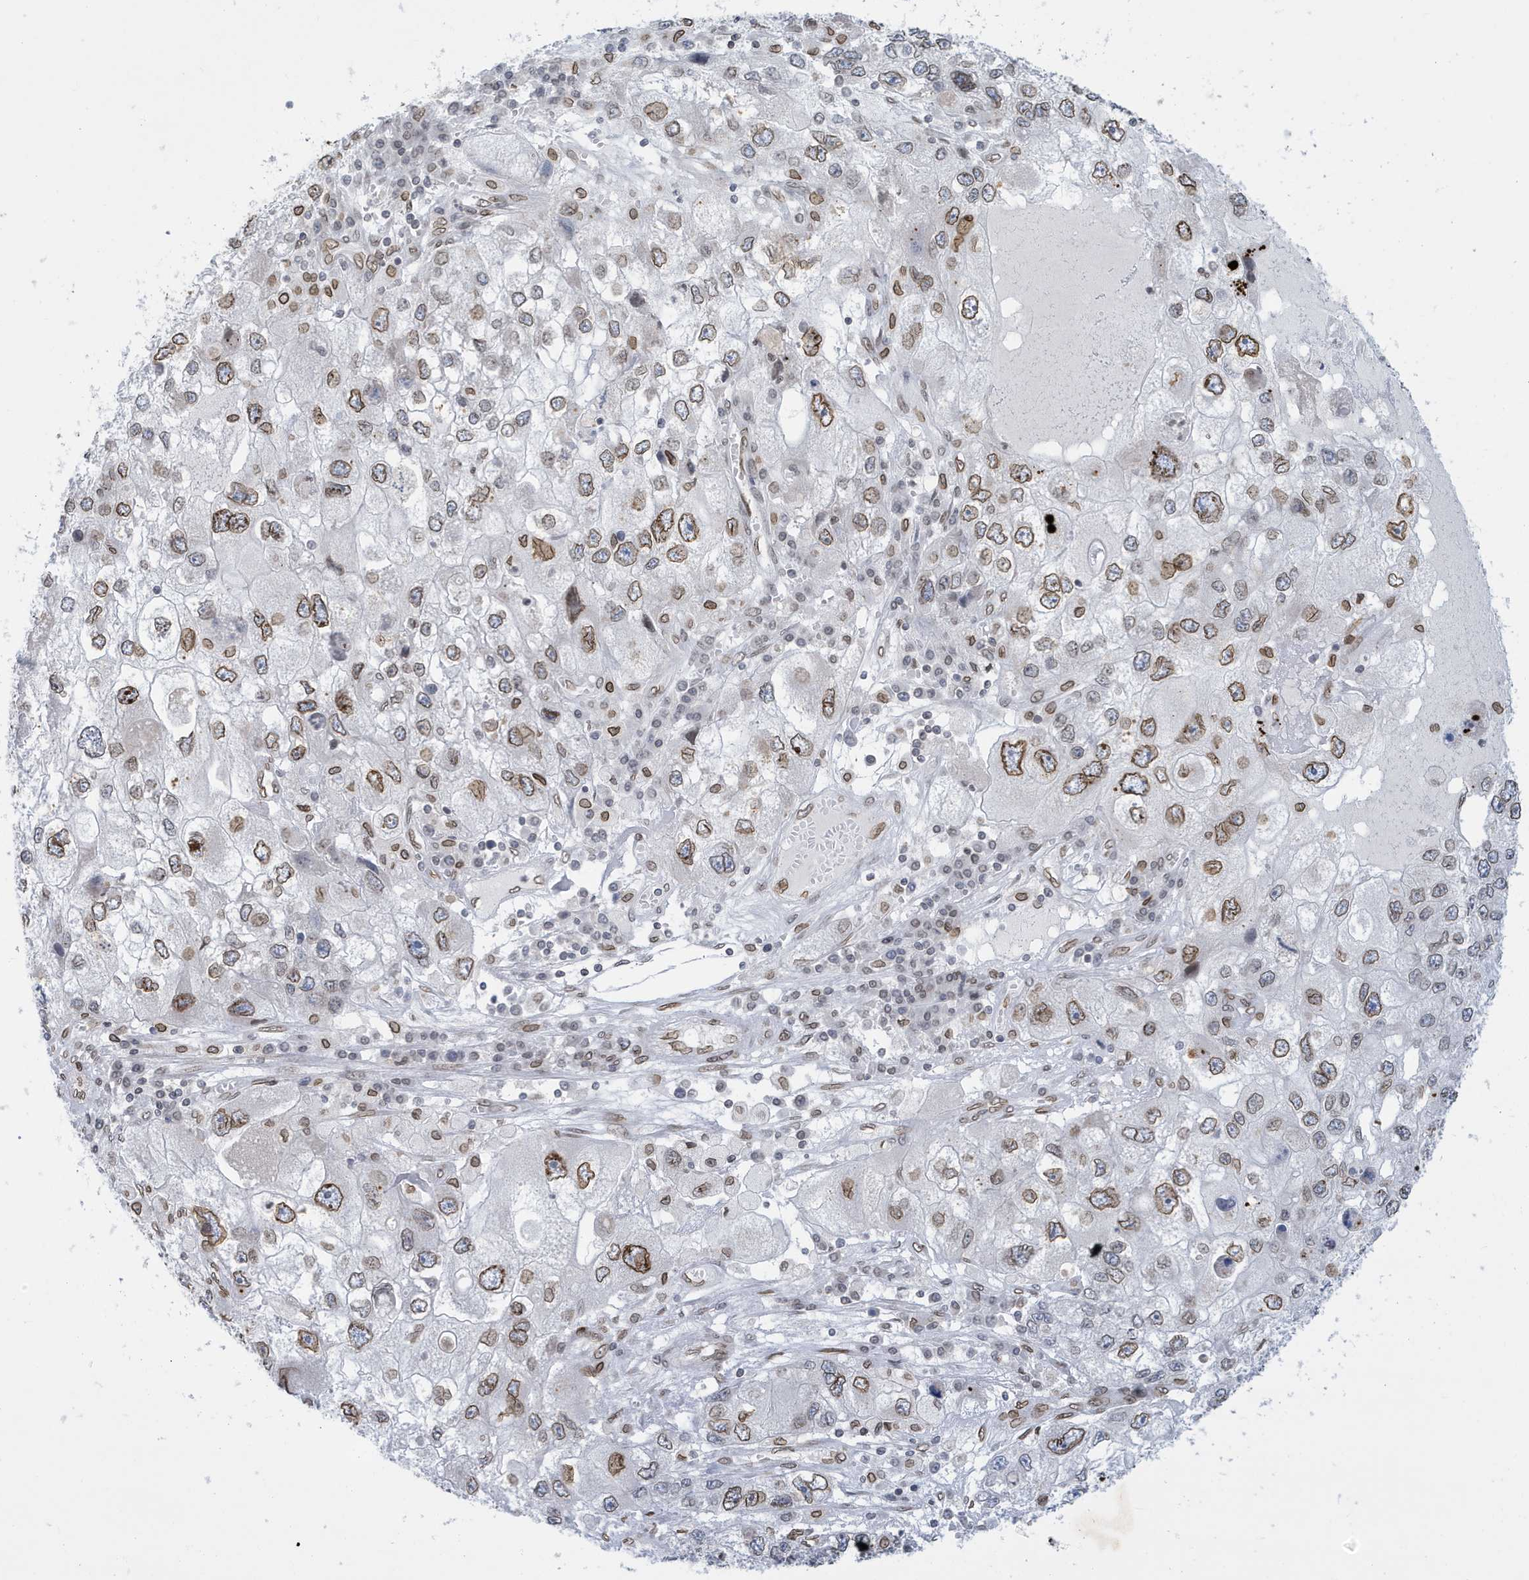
{"staining": {"intensity": "moderate", "quantity": ">75%", "location": "cytoplasmic/membranous,nuclear"}, "tissue": "endometrial cancer", "cell_type": "Tumor cells", "image_type": "cancer", "snomed": [{"axis": "morphology", "description": "Adenocarcinoma, NOS"}, {"axis": "topography", "description": "Endometrium"}], "caption": "This image exhibits immunohistochemistry staining of human endometrial adenocarcinoma, with medium moderate cytoplasmic/membranous and nuclear staining in about >75% of tumor cells.", "gene": "PCYT1A", "patient": {"sex": "female", "age": 49}}